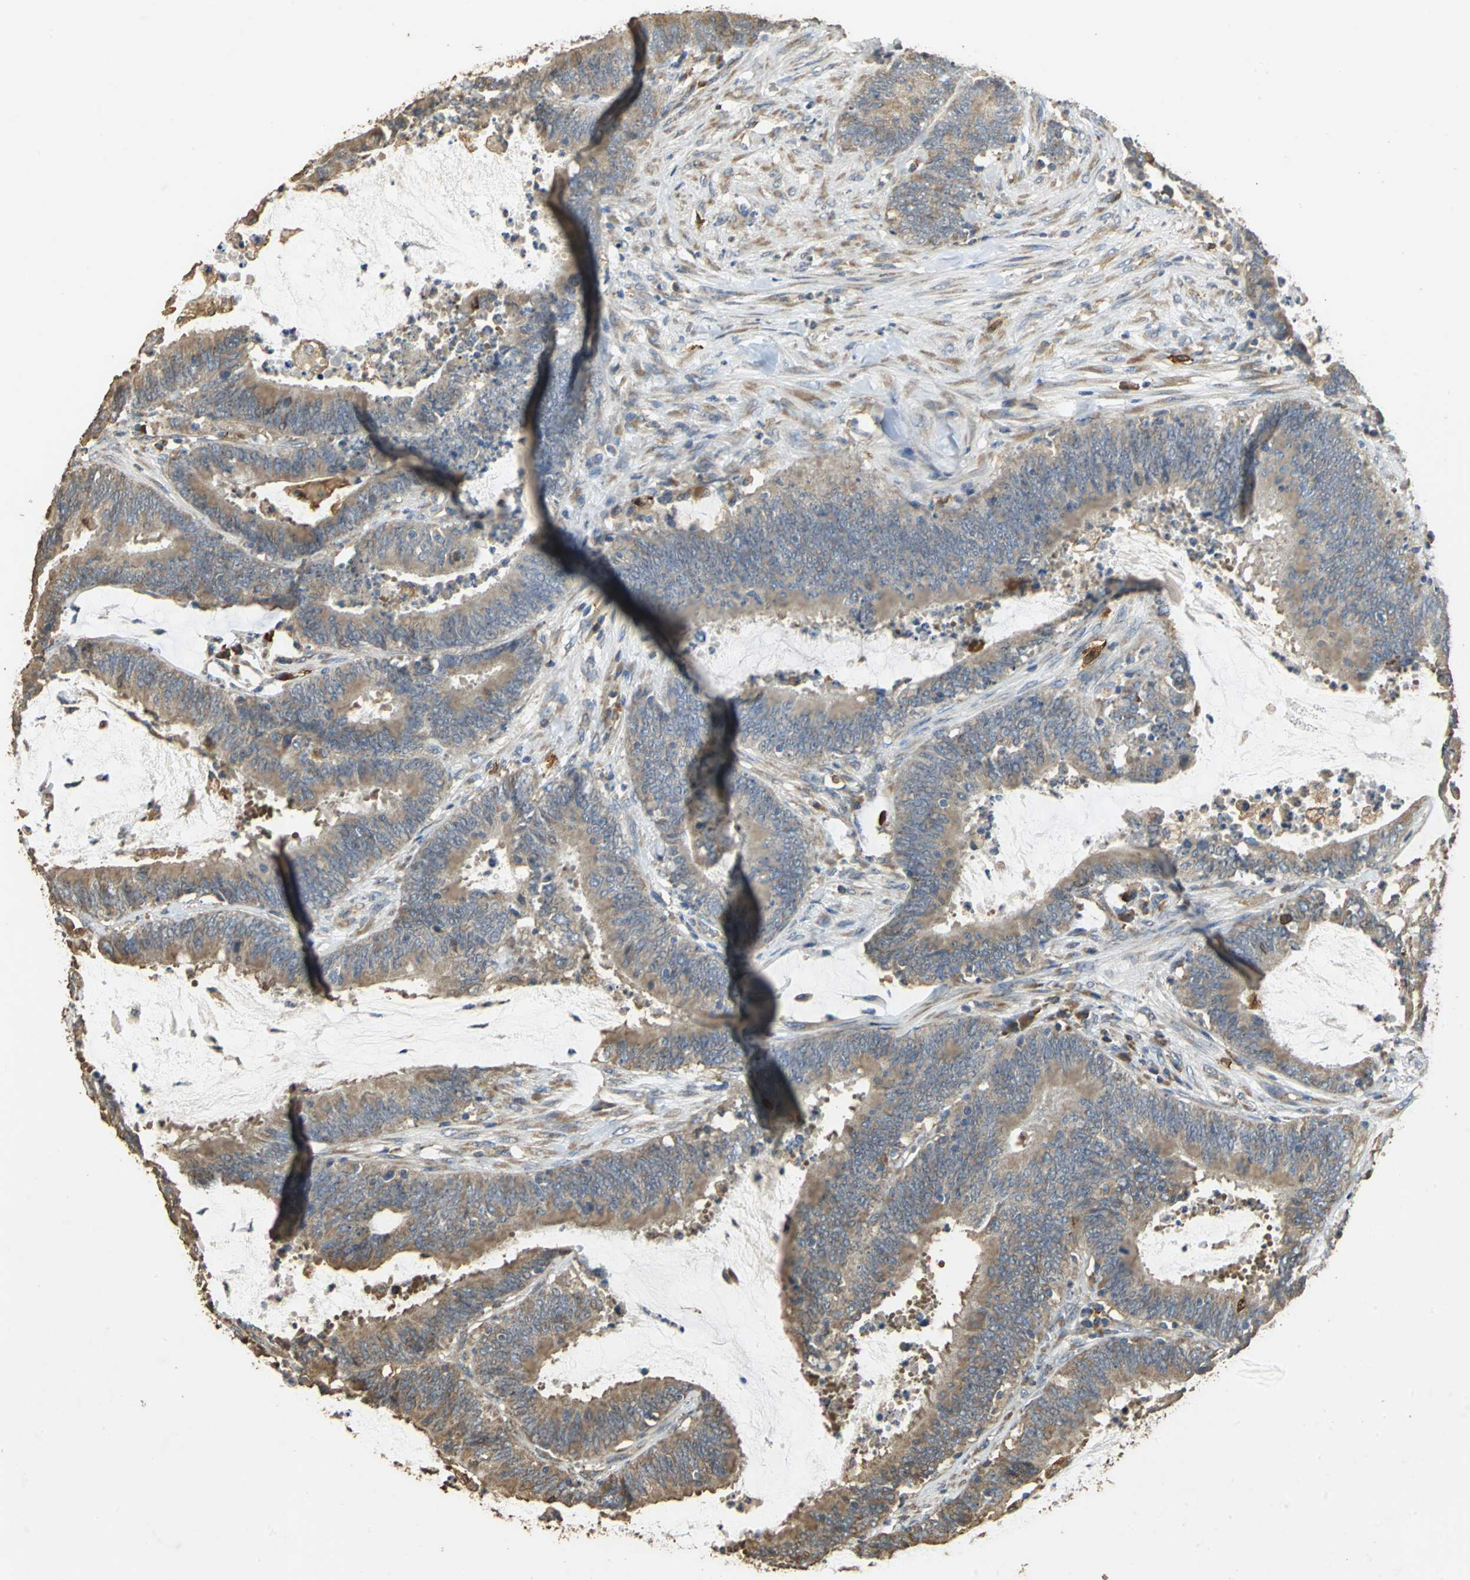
{"staining": {"intensity": "moderate", "quantity": ">75%", "location": "cytoplasmic/membranous"}, "tissue": "colorectal cancer", "cell_type": "Tumor cells", "image_type": "cancer", "snomed": [{"axis": "morphology", "description": "Adenocarcinoma, NOS"}, {"axis": "topography", "description": "Rectum"}], "caption": "Protein staining of adenocarcinoma (colorectal) tissue shows moderate cytoplasmic/membranous expression in approximately >75% of tumor cells. The staining is performed using DAB brown chromogen to label protein expression. The nuclei are counter-stained blue using hematoxylin.", "gene": "ACSL4", "patient": {"sex": "female", "age": 66}}